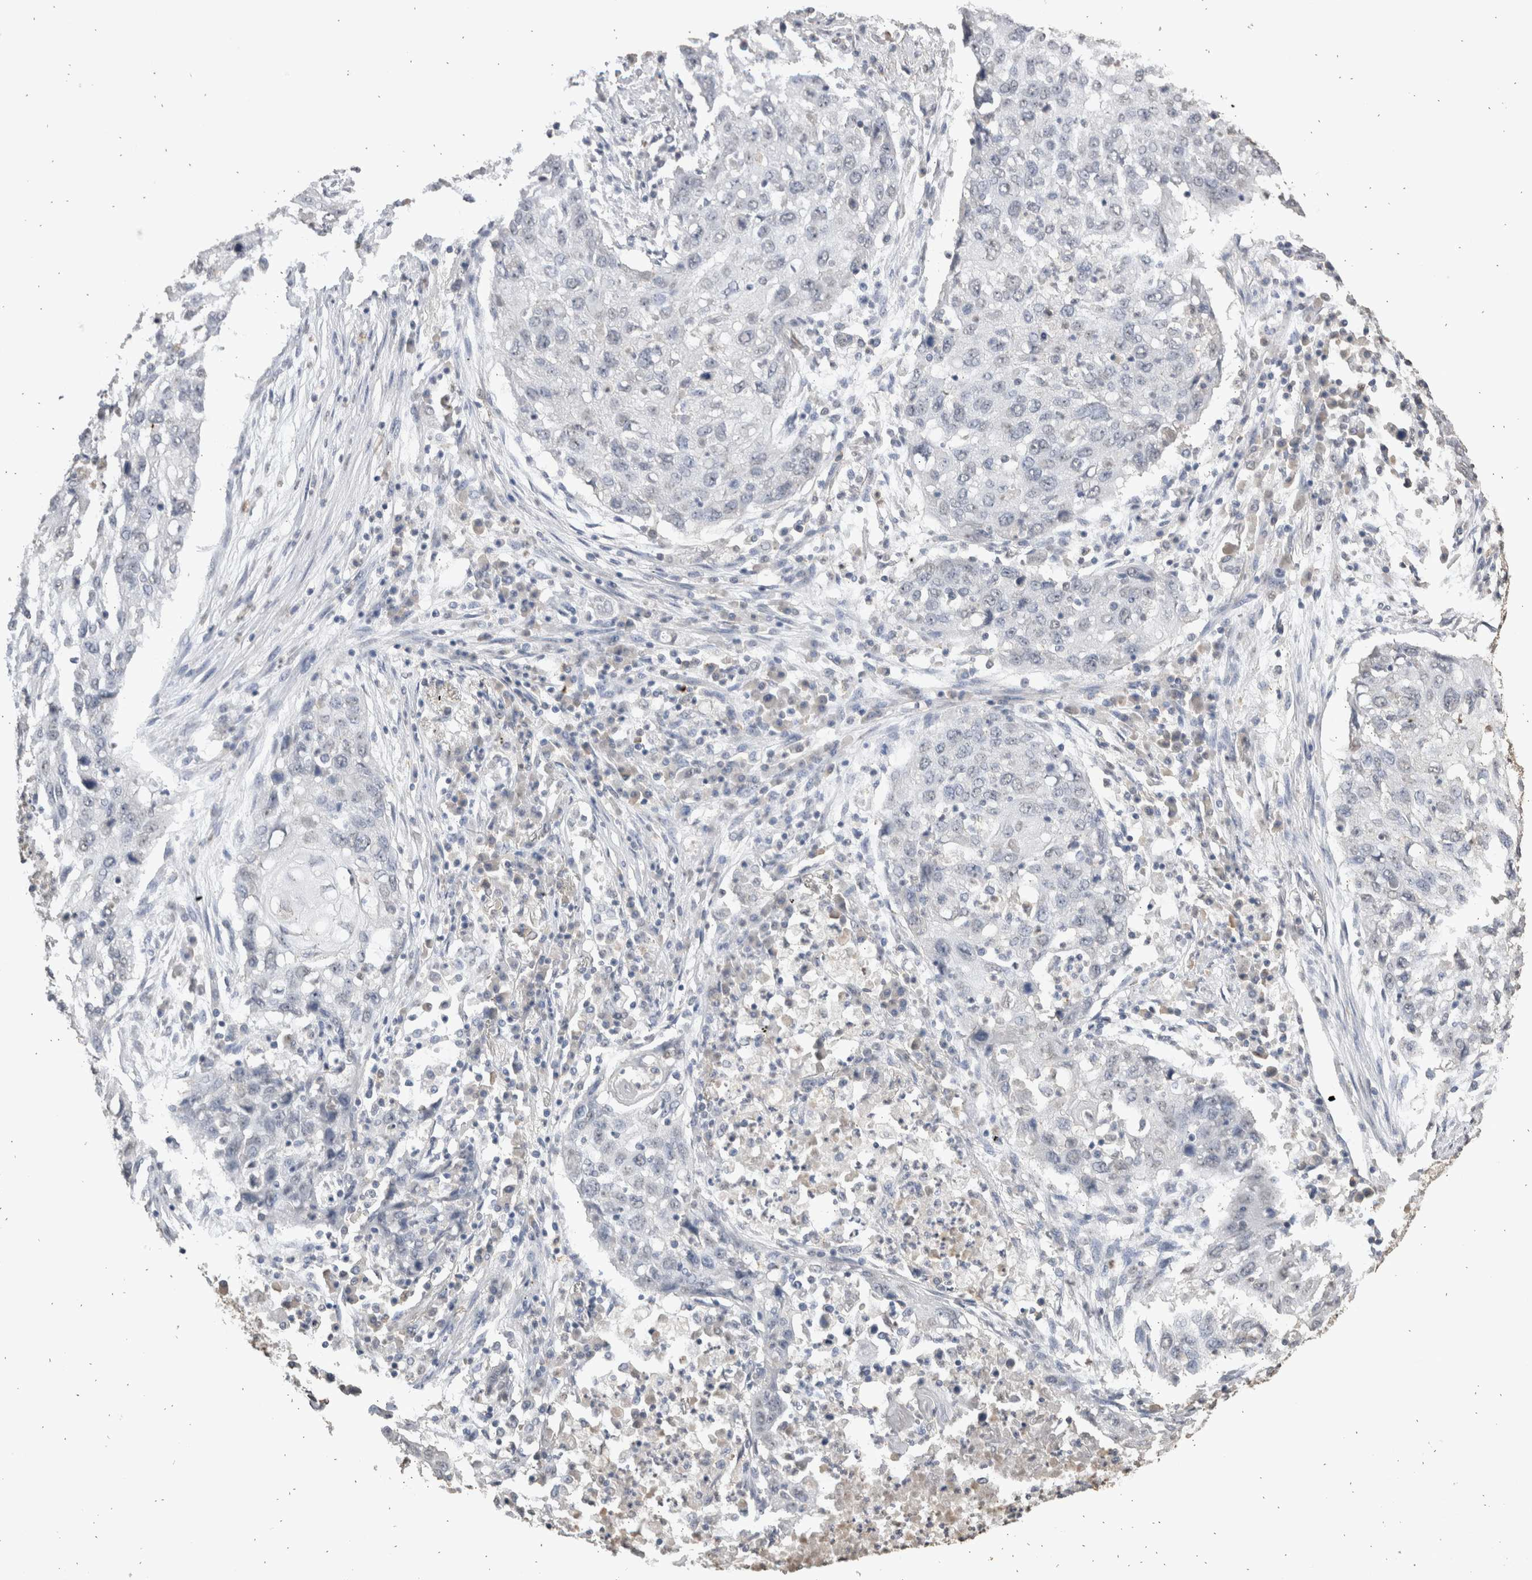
{"staining": {"intensity": "negative", "quantity": "none", "location": "none"}, "tissue": "lung cancer", "cell_type": "Tumor cells", "image_type": "cancer", "snomed": [{"axis": "morphology", "description": "Squamous cell carcinoma, NOS"}, {"axis": "topography", "description": "Lung"}], "caption": "Tumor cells are negative for brown protein staining in lung cancer.", "gene": "LGALS2", "patient": {"sex": "female", "age": 63}}